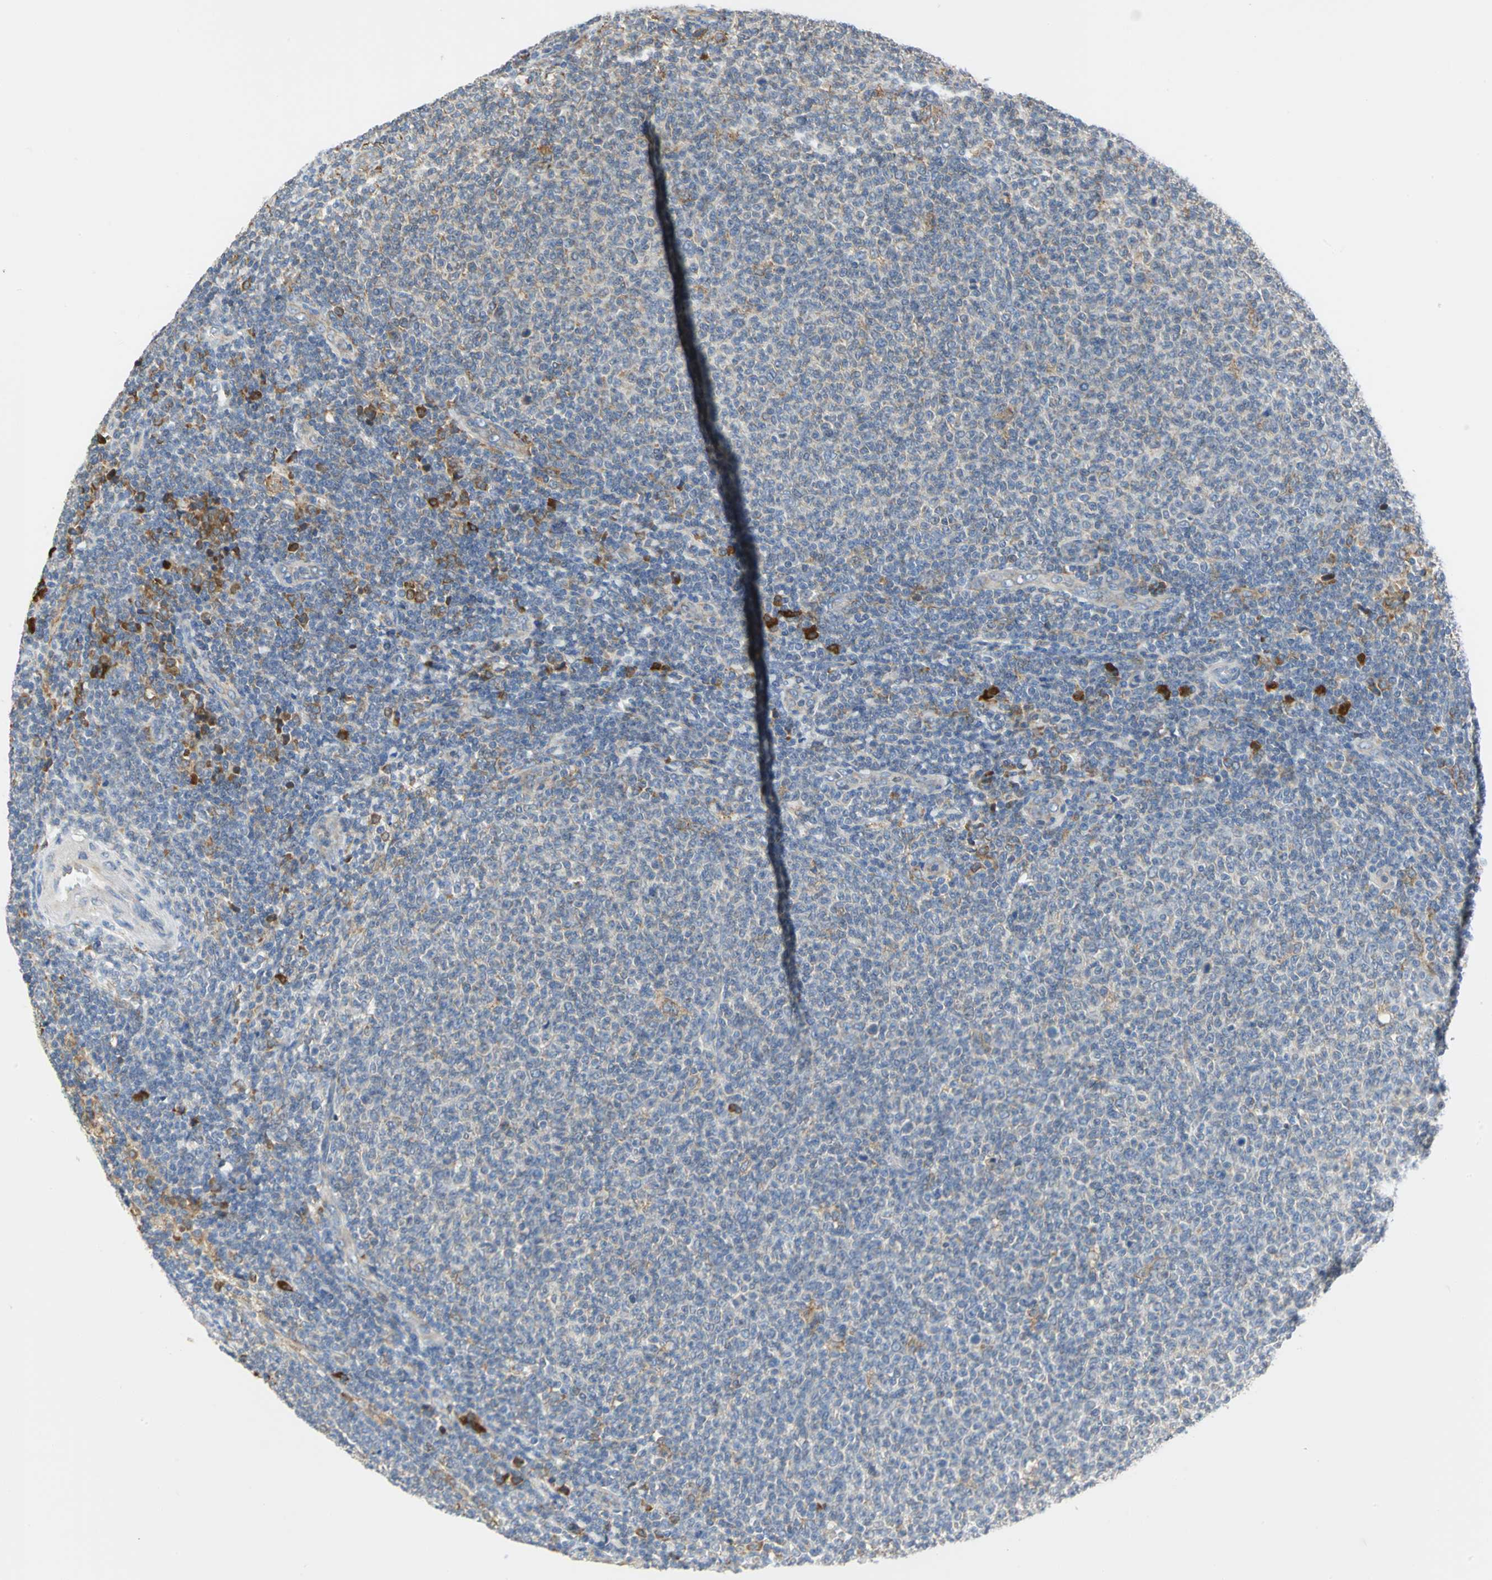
{"staining": {"intensity": "negative", "quantity": "none", "location": "none"}, "tissue": "lymphoma", "cell_type": "Tumor cells", "image_type": "cancer", "snomed": [{"axis": "morphology", "description": "Malignant lymphoma, non-Hodgkin's type, Low grade"}, {"axis": "topography", "description": "Lymph node"}], "caption": "Immunohistochemical staining of low-grade malignant lymphoma, non-Hodgkin's type demonstrates no significant positivity in tumor cells. The staining is performed using DAB brown chromogen with nuclei counter-stained in using hematoxylin.", "gene": "SDF2L1", "patient": {"sex": "male", "age": 66}}